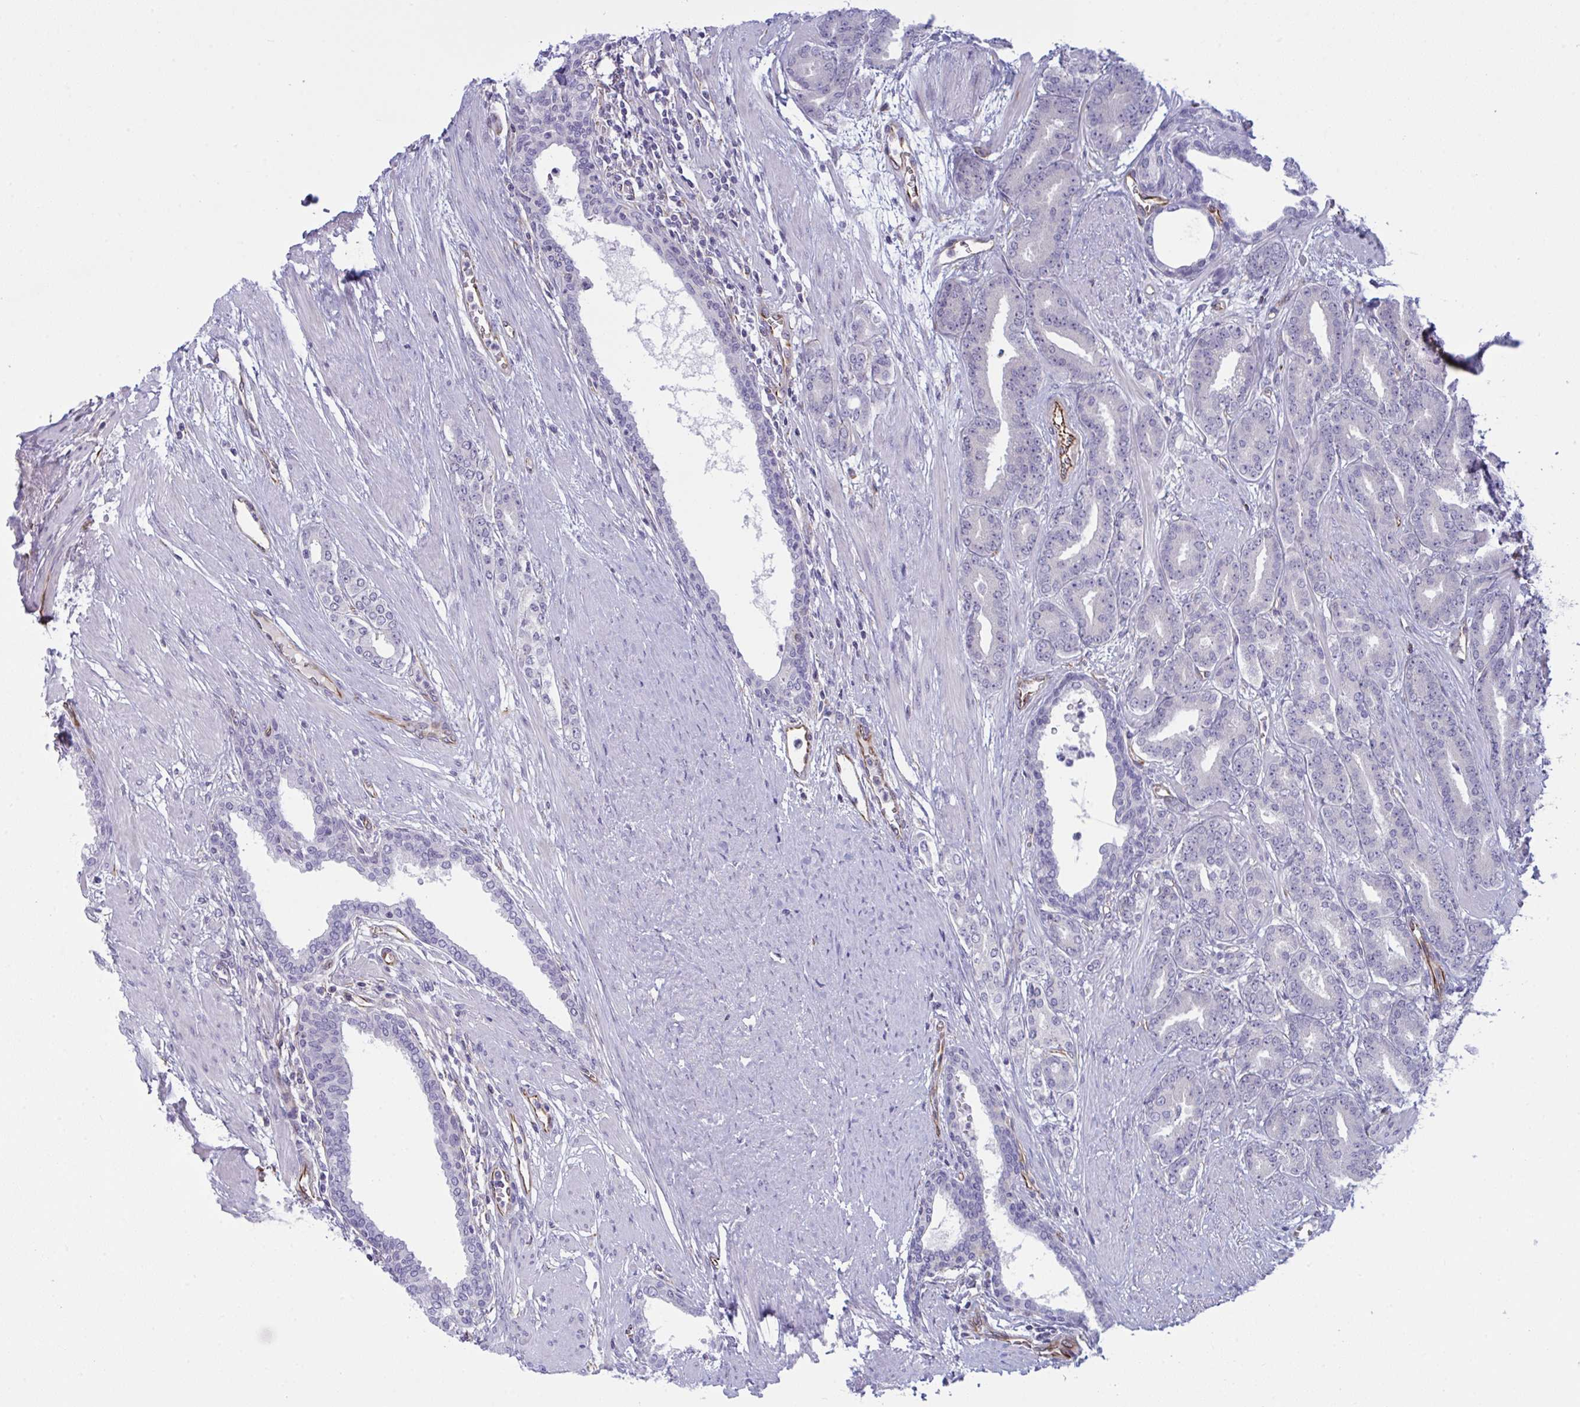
{"staining": {"intensity": "negative", "quantity": "none", "location": "none"}, "tissue": "prostate cancer", "cell_type": "Tumor cells", "image_type": "cancer", "snomed": [{"axis": "morphology", "description": "Adenocarcinoma, High grade"}, {"axis": "topography", "description": "Prostate"}], "caption": "DAB immunohistochemical staining of prostate high-grade adenocarcinoma reveals no significant expression in tumor cells.", "gene": "DCBLD1", "patient": {"sex": "male", "age": 60}}